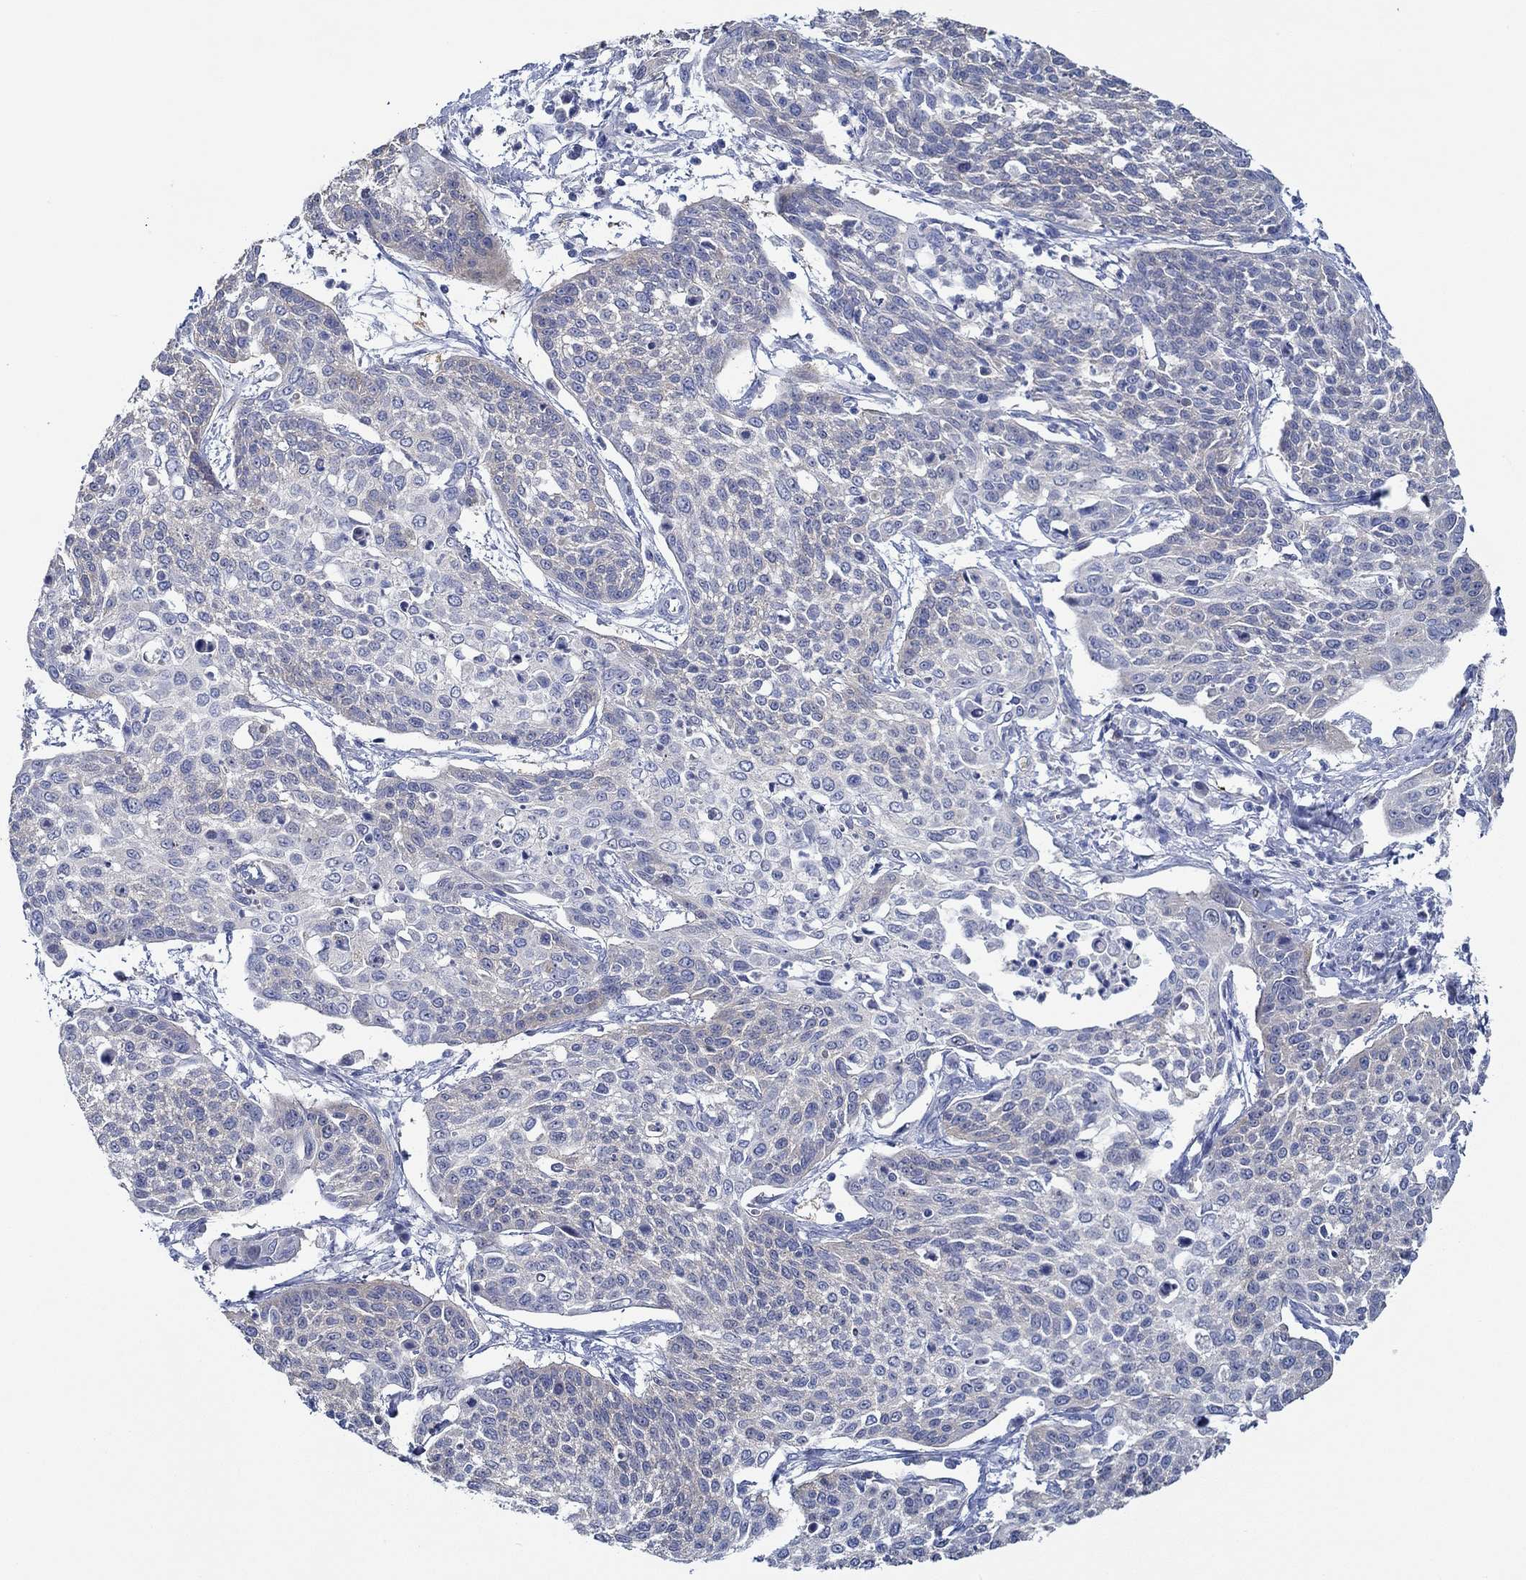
{"staining": {"intensity": "negative", "quantity": "none", "location": "none"}, "tissue": "cervical cancer", "cell_type": "Tumor cells", "image_type": "cancer", "snomed": [{"axis": "morphology", "description": "Squamous cell carcinoma, NOS"}, {"axis": "topography", "description": "Cervix"}], "caption": "Image shows no protein expression in tumor cells of cervical cancer tissue.", "gene": "SLC27A3", "patient": {"sex": "female", "age": 34}}